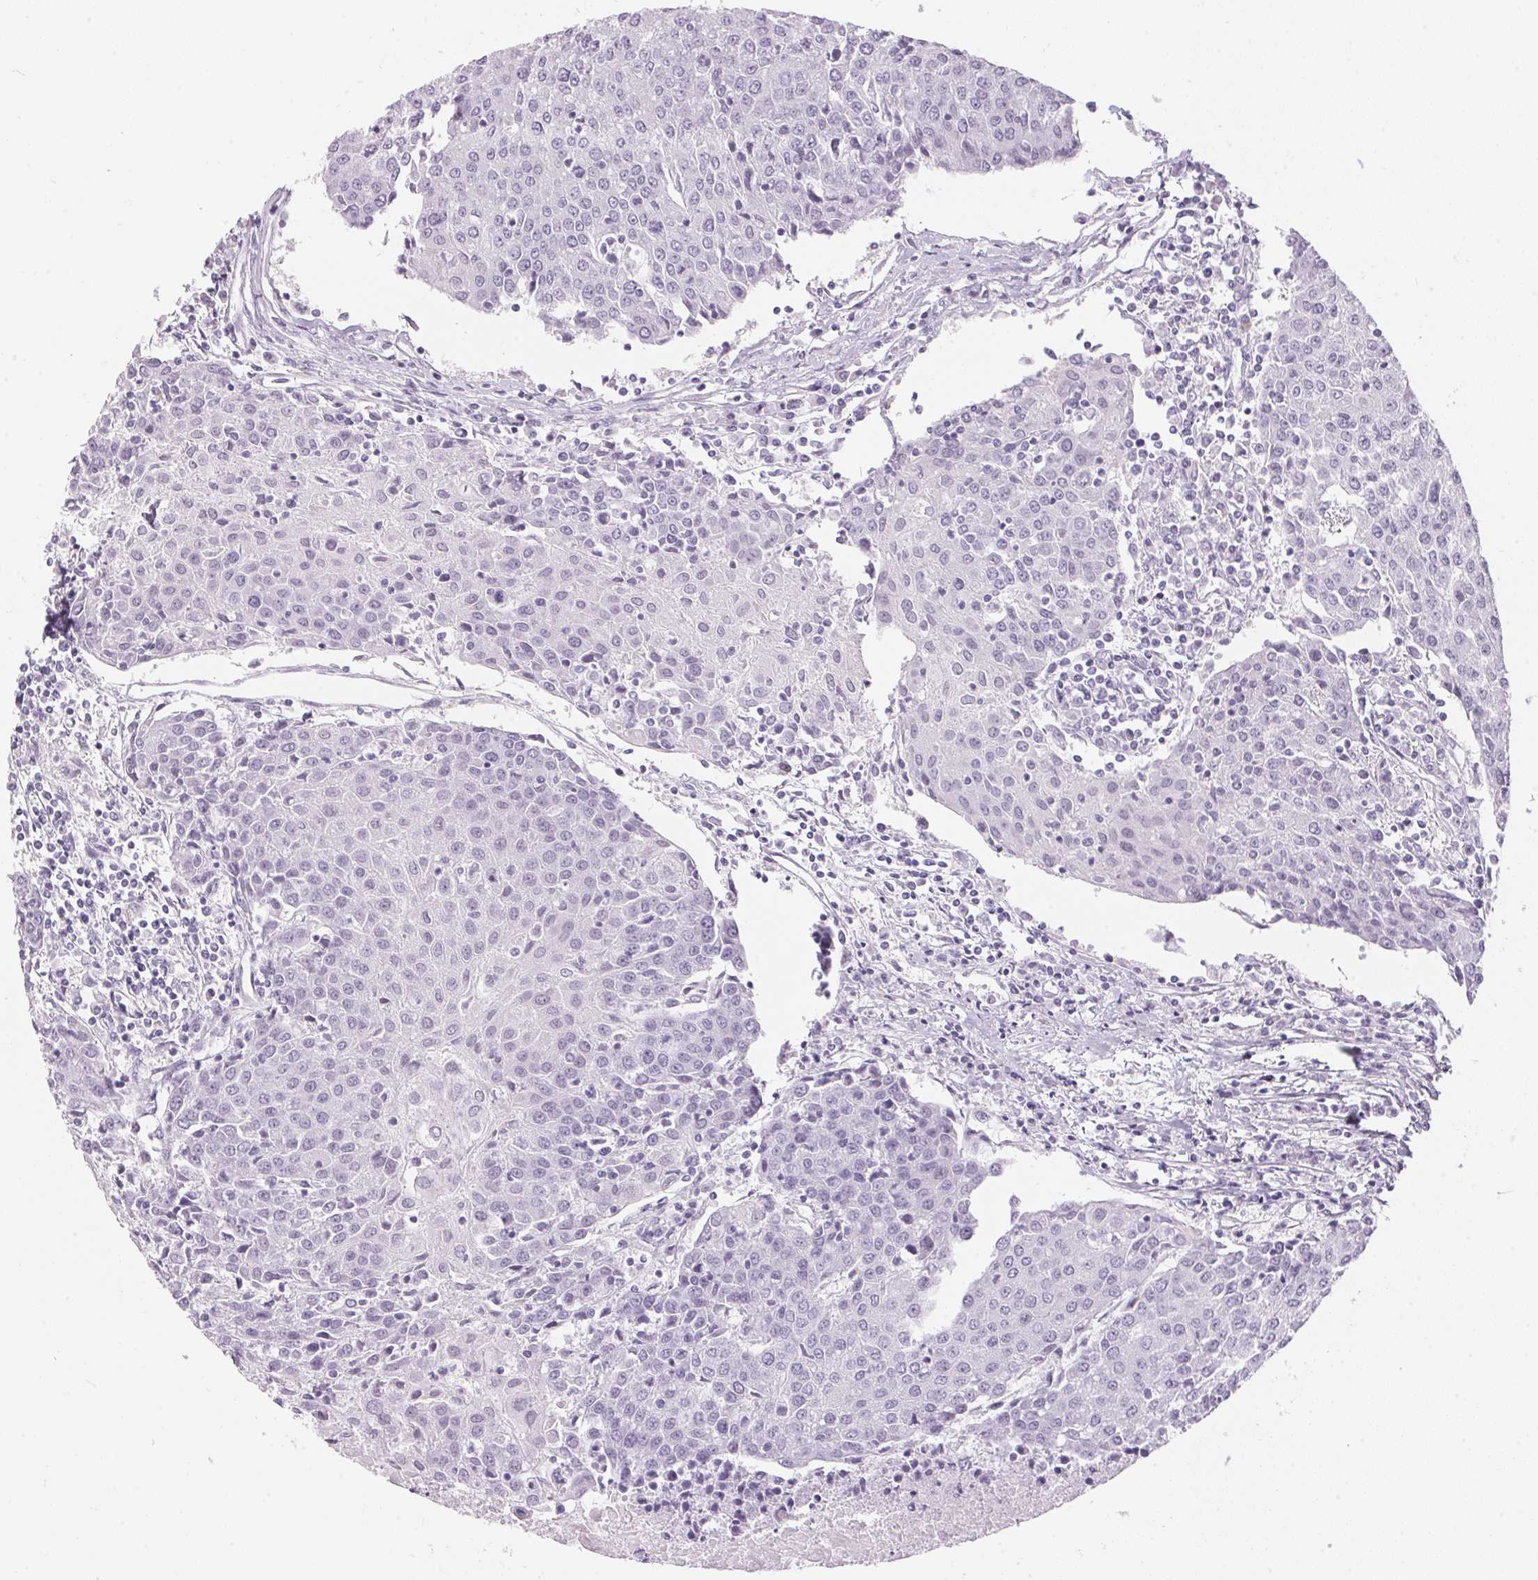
{"staining": {"intensity": "negative", "quantity": "none", "location": "none"}, "tissue": "urothelial cancer", "cell_type": "Tumor cells", "image_type": "cancer", "snomed": [{"axis": "morphology", "description": "Urothelial carcinoma, High grade"}, {"axis": "topography", "description": "Urinary bladder"}], "caption": "An immunohistochemistry (IHC) photomicrograph of urothelial cancer is shown. There is no staining in tumor cells of urothelial cancer. Brightfield microscopy of immunohistochemistry stained with DAB (3,3'-diaminobenzidine) (brown) and hematoxylin (blue), captured at high magnification.", "gene": "CADPS", "patient": {"sex": "female", "age": 85}}